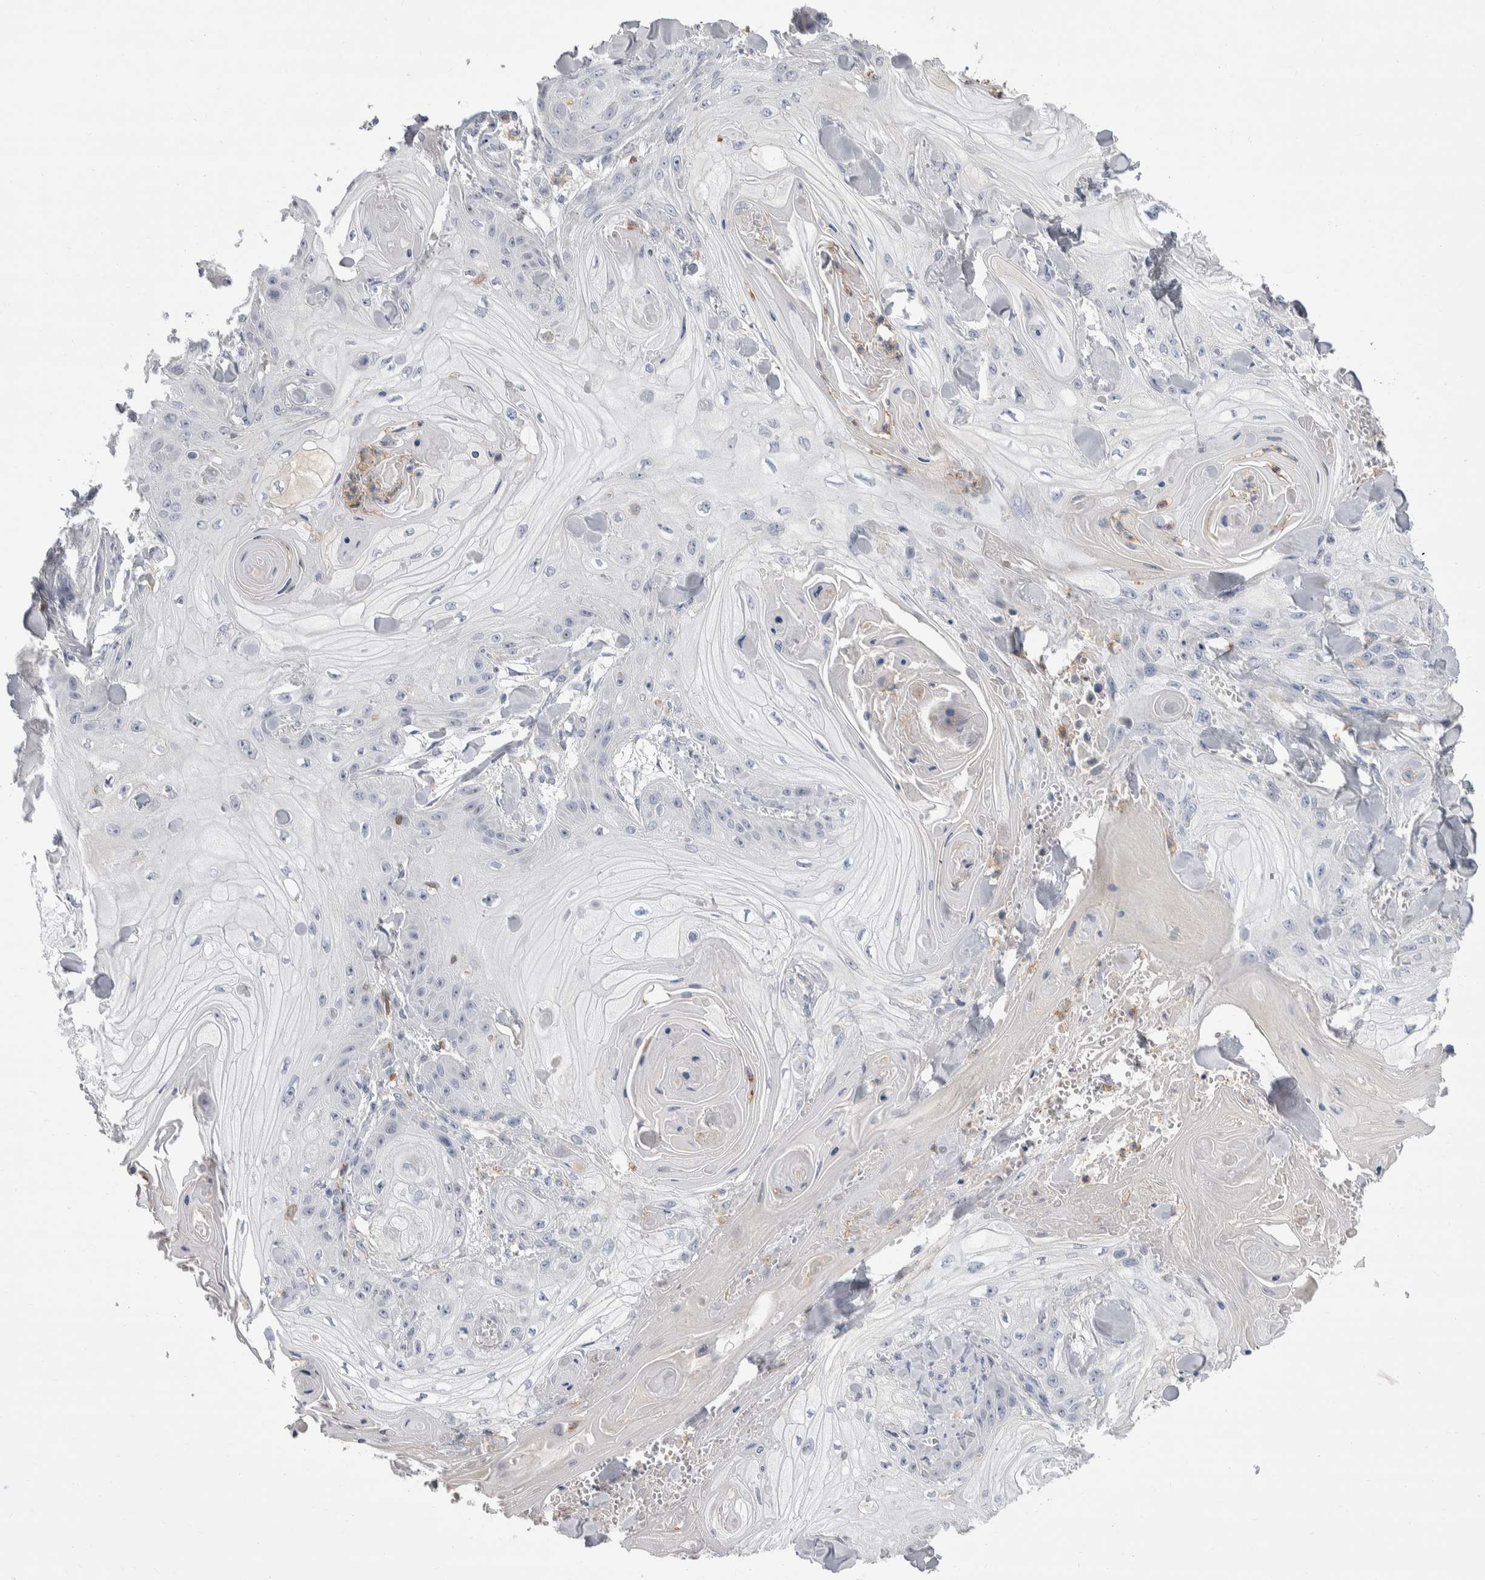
{"staining": {"intensity": "negative", "quantity": "none", "location": "none"}, "tissue": "skin cancer", "cell_type": "Tumor cells", "image_type": "cancer", "snomed": [{"axis": "morphology", "description": "Squamous cell carcinoma, NOS"}, {"axis": "topography", "description": "Skin"}], "caption": "This is a histopathology image of immunohistochemistry staining of skin cancer (squamous cell carcinoma), which shows no expression in tumor cells. (DAB immunohistochemistry (IHC) visualized using brightfield microscopy, high magnification).", "gene": "CEP295NL", "patient": {"sex": "male", "age": 74}}